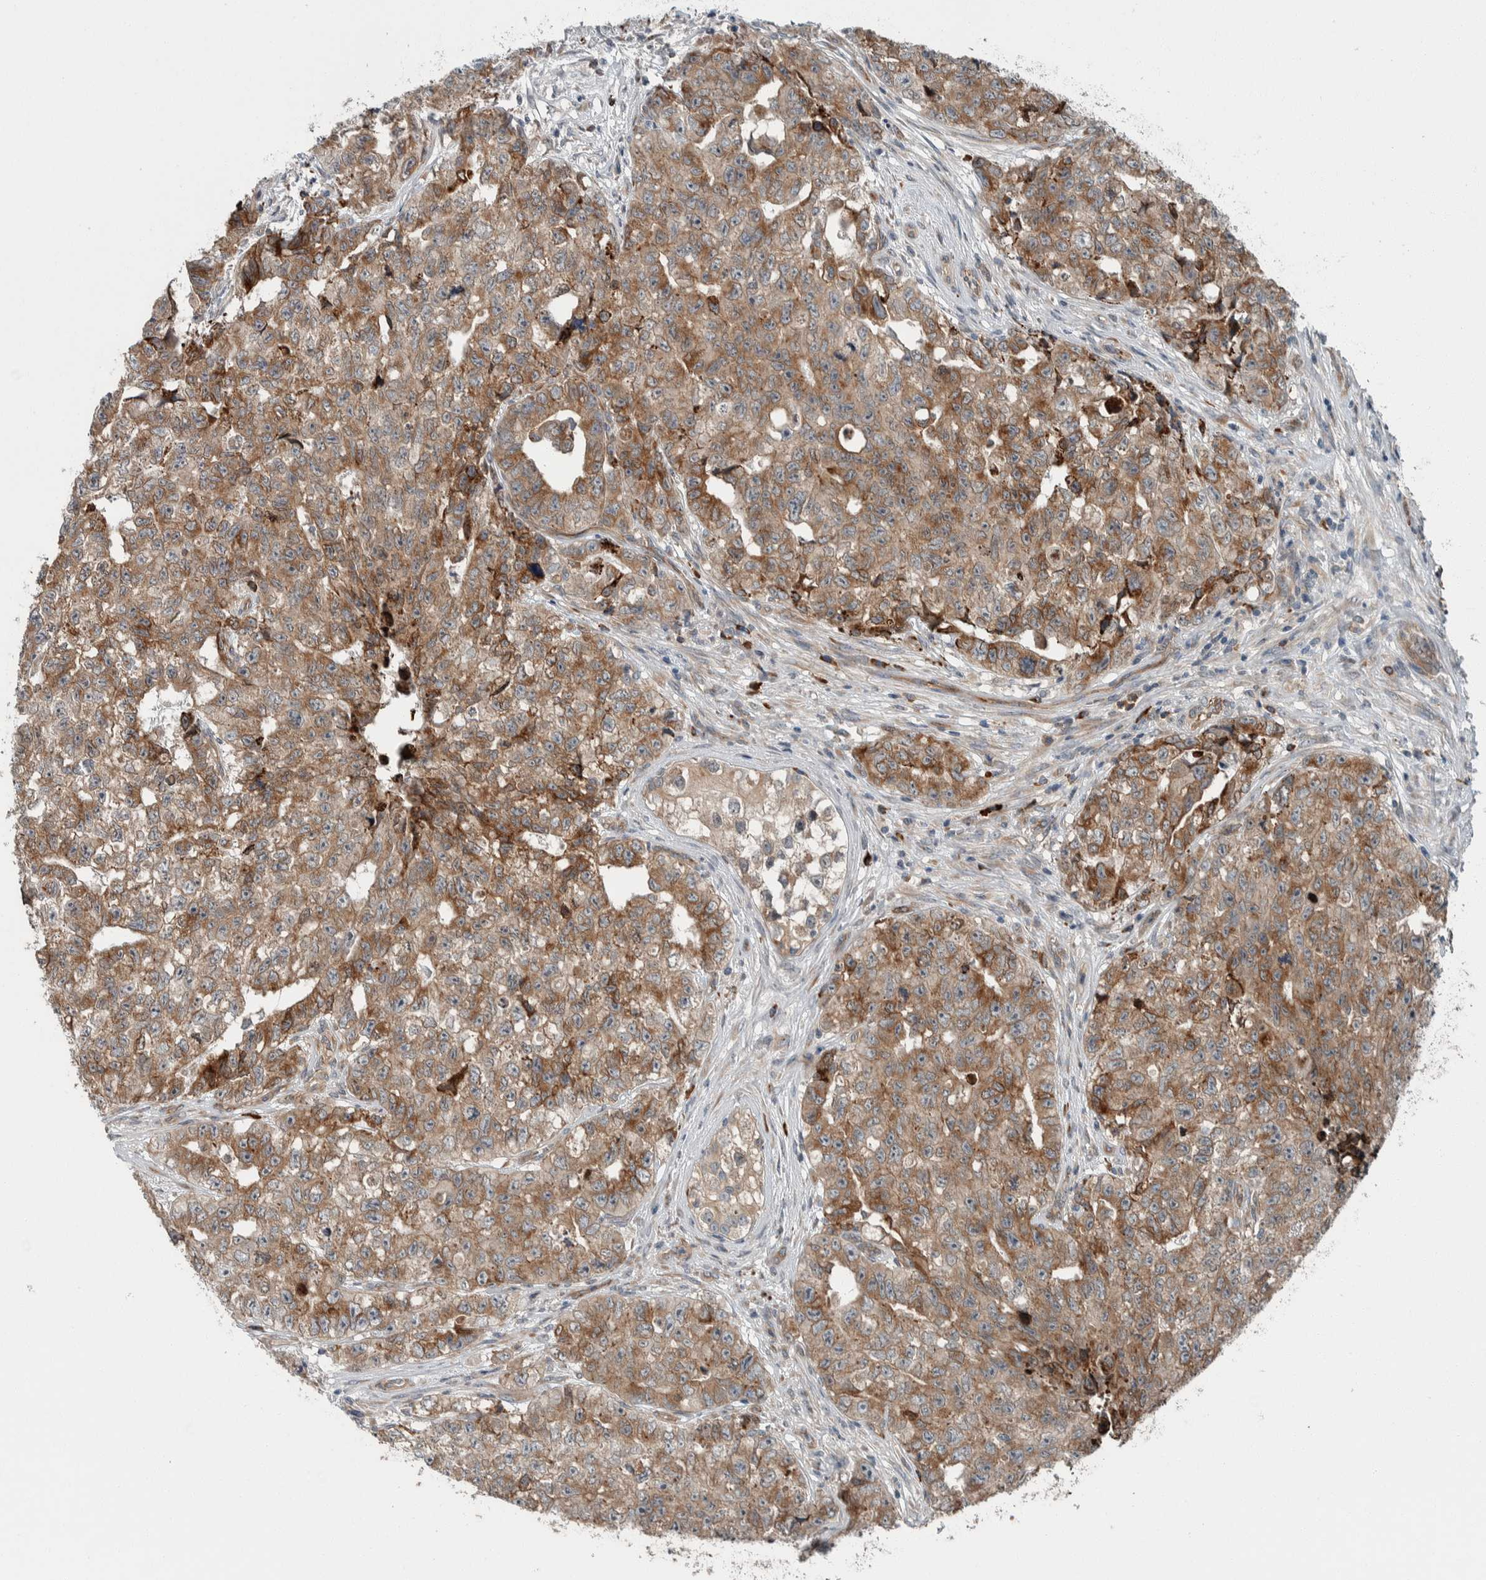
{"staining": {"intensity": "moderate", "quantity": ">75%", "location": "cytoplasmic/membranous"}, "tissue": "testis cancer", "cell_type": "Tumor cells", "image_type": "cancer", "snomed": [{"axis": "morphology", "description": "Carcinoma, Embryonal, NOS"}, {"axis": "topography", "description": "Testis"}], "caption": "Embryonal carcinoma (testis) was stained to show a protein in brown. There is medium levels of moderate cytoplasmic/membranous positivity in approximately >75% of tumor cells.", "gene": "USP25", "patient": {"sex": "male", "age": 28}}